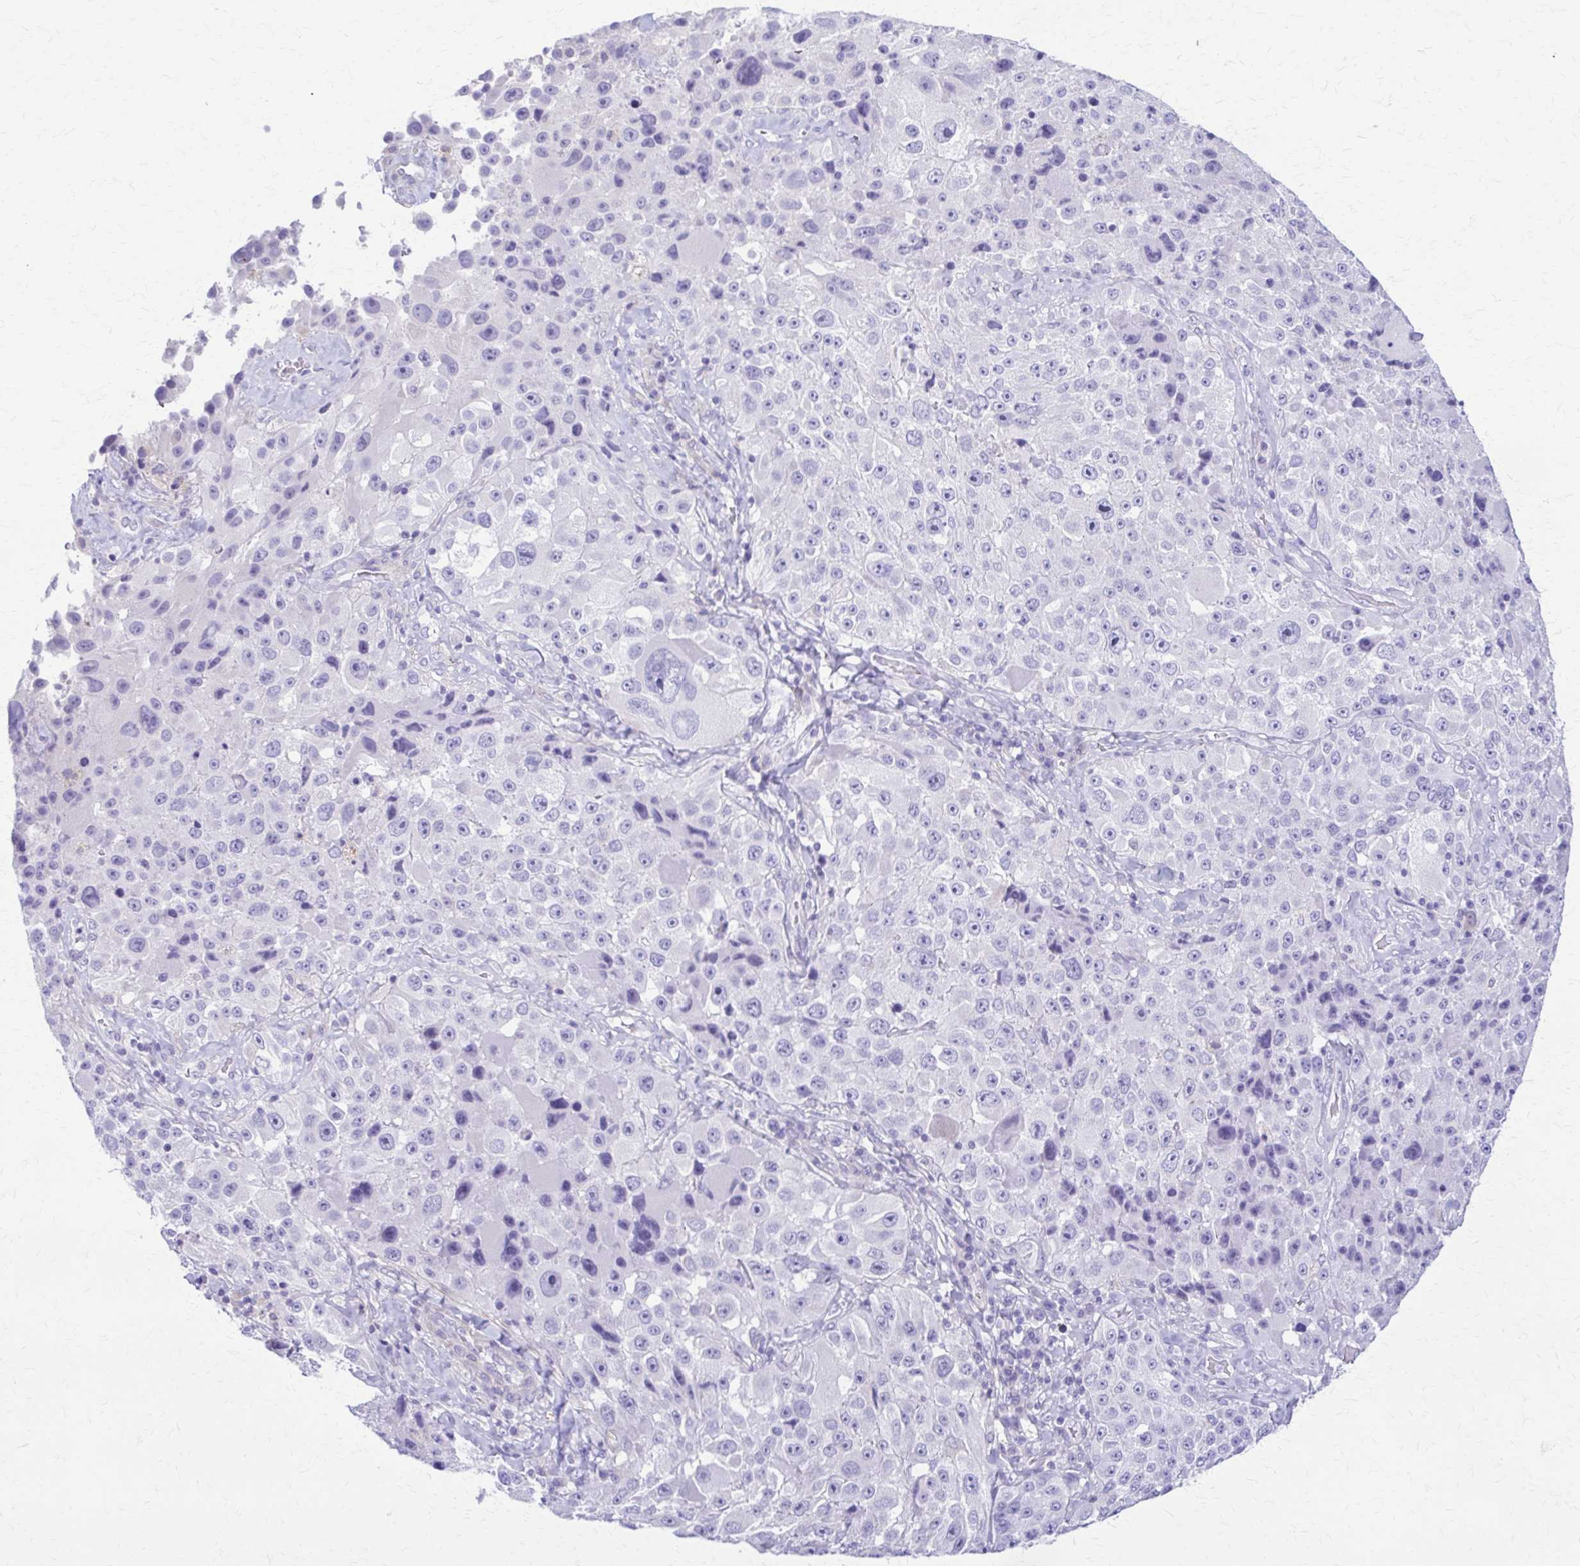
{"staining": {"intensity": "negative", "quantity": "none", "location": "none"}, "tissue": "melanoma", "cell_type": "Tumor cells", "image_type": "cancer", "snomed": [{"axis": "morphology", "description": "Malignant melanoma, Metastatic site"}, {"axis": "topography", "description": "Lymph node"}], "caption": "The IHC micrograph has no significant expression in tumor cells of melanoma tissue. The staining was performed using DAB (3,3'-diaminobenzidine) to visualize the protein expression in brown, while the nuclei were stained in blue with hematoxylin (Magnification: 20x).", "gene": "DSP", "patient": {"sex": "male", "age": 62}}